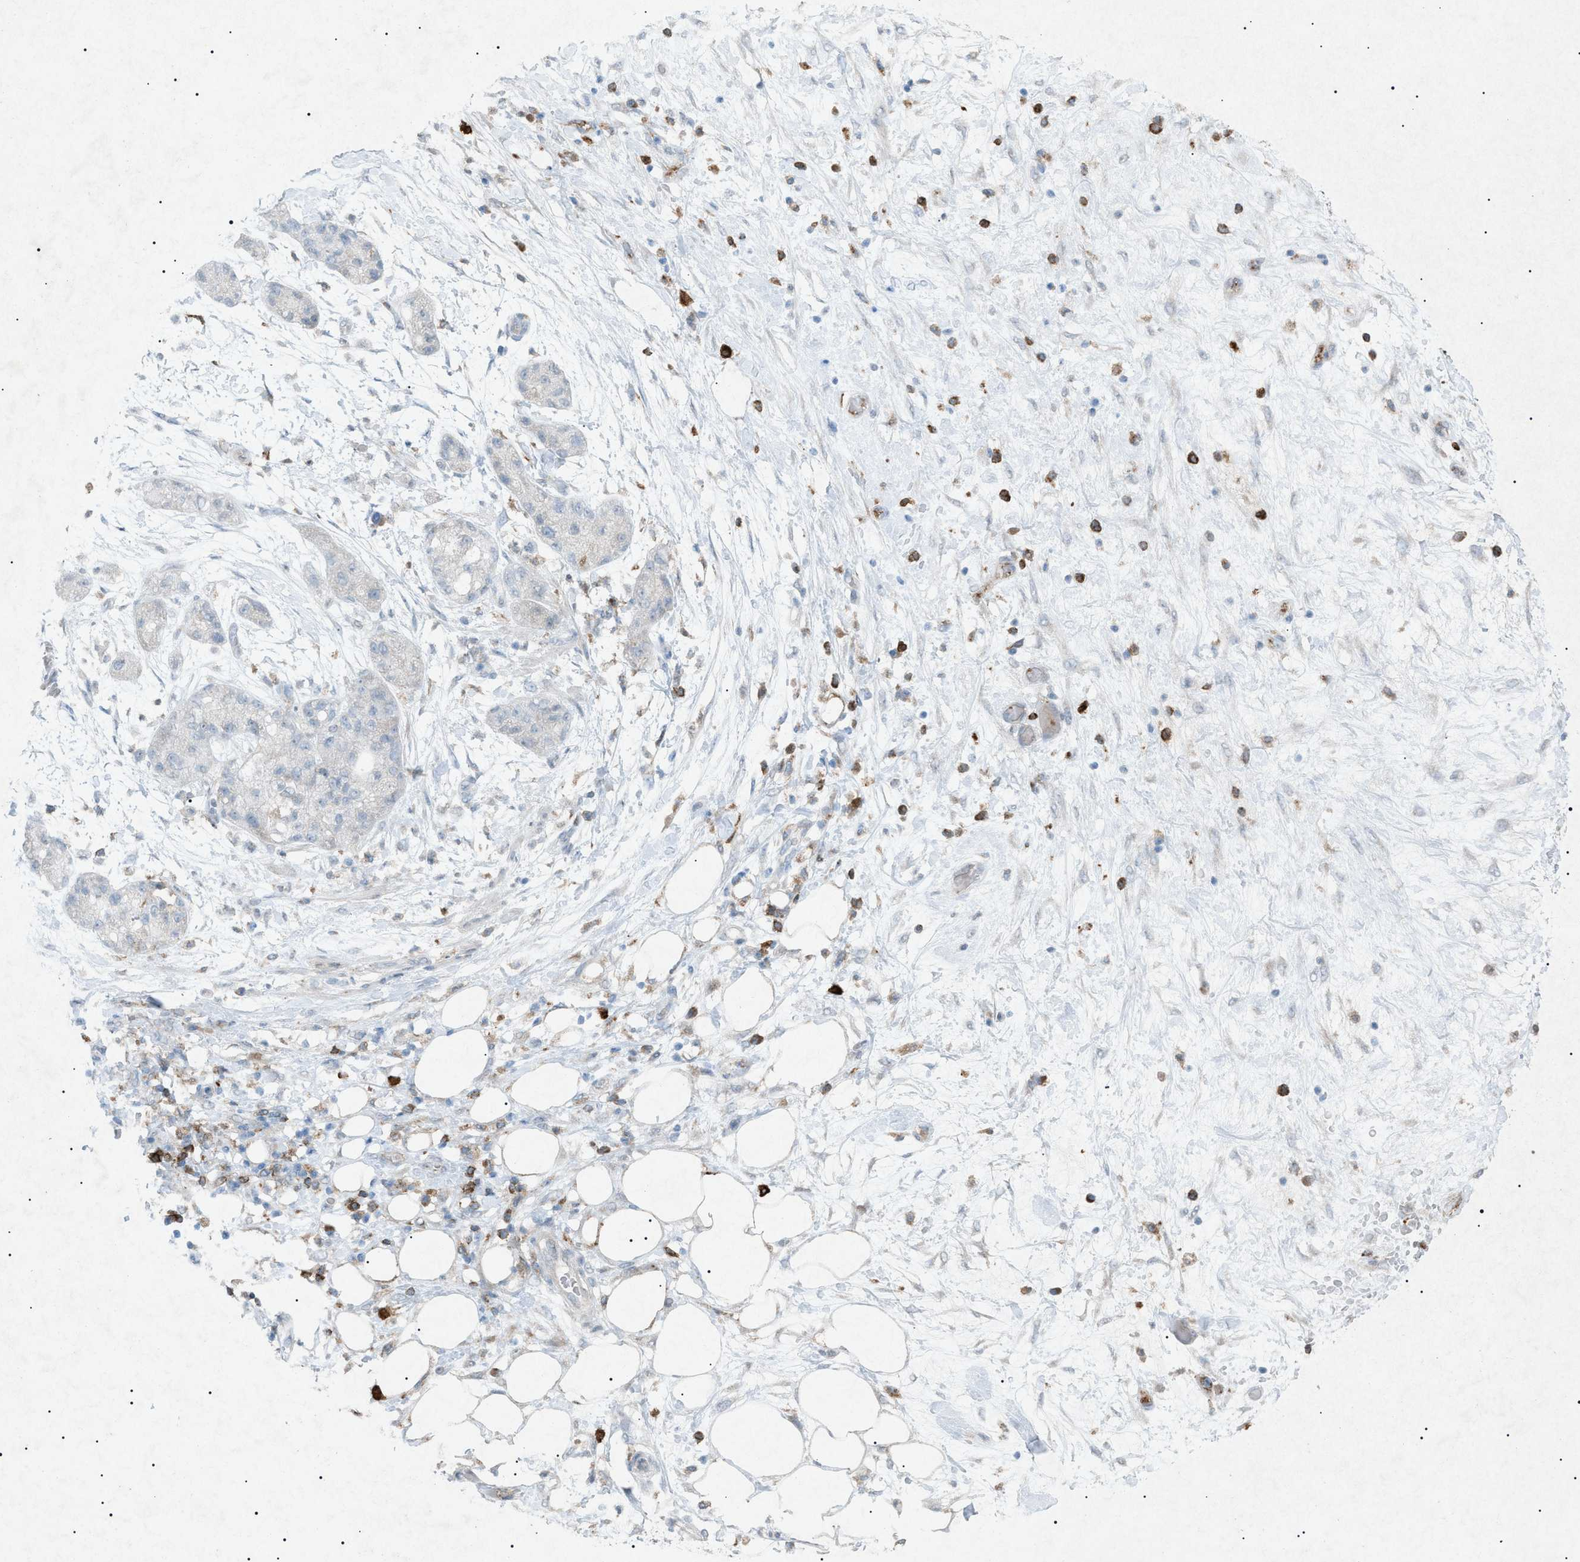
{"staining": {"intensity": "negative", "quantity": "none", "location": "none"}, "tissue": "pancreatic cancer", "cell_type": "Tumor cells", "image_type": "cancer", "snomed": [{"axis": "morphology", "description": "Adenocarcinoma, NOS"}, {"axis": "topography", "description": "Pancreas"}], "caption": "The photomicrograph reveals no significant expression in tumor cells of pancreatic cancer.", "gene": "BTK", "patient": {"sex": "female", "age": 78}}